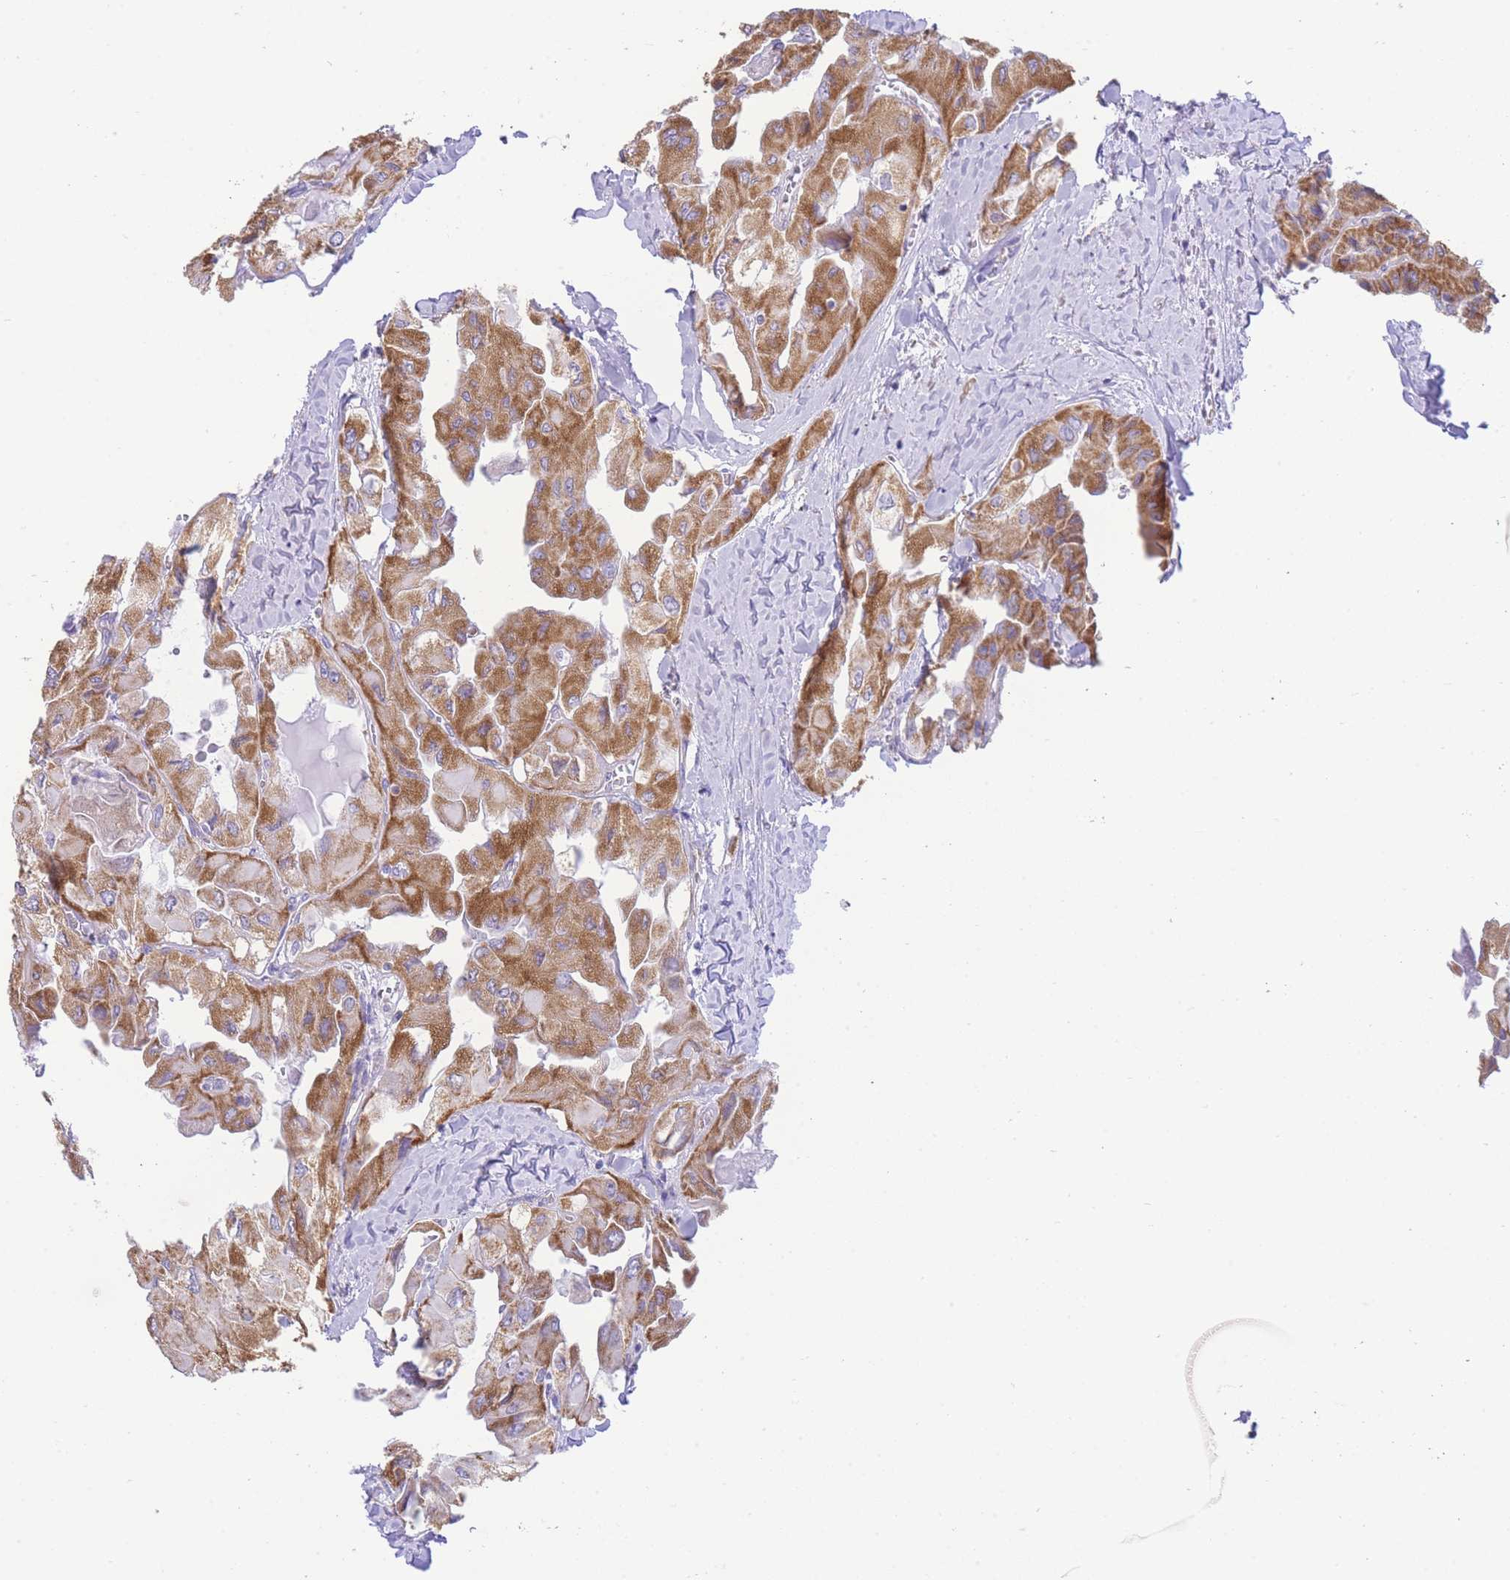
{"staining": {"intensity": "moderate", "quantity": ">75%", "location": "cytoplasmic/membranous"}, "tissue": "thyroid cancer", "cell_type": "Tumor cells", "image_type": "cancer", "snomed": [{"axis": "morphology", "description": "Normal tissue, NOS"}, {"axis": "morphology", "description": "Papillary adenocarcinoma, NOS"}, {"axis": "topography", "description": "Thyroid gland"}], "caption": "IHC of human thyroid cancer (papillary adenocarcinoma) reveals medium levels of moderate cytoplasmic/membranous expression in approximately >75% of tumor cells.", "gene": "ACSM4", "patient": {"sex": "female", "age": 59}}